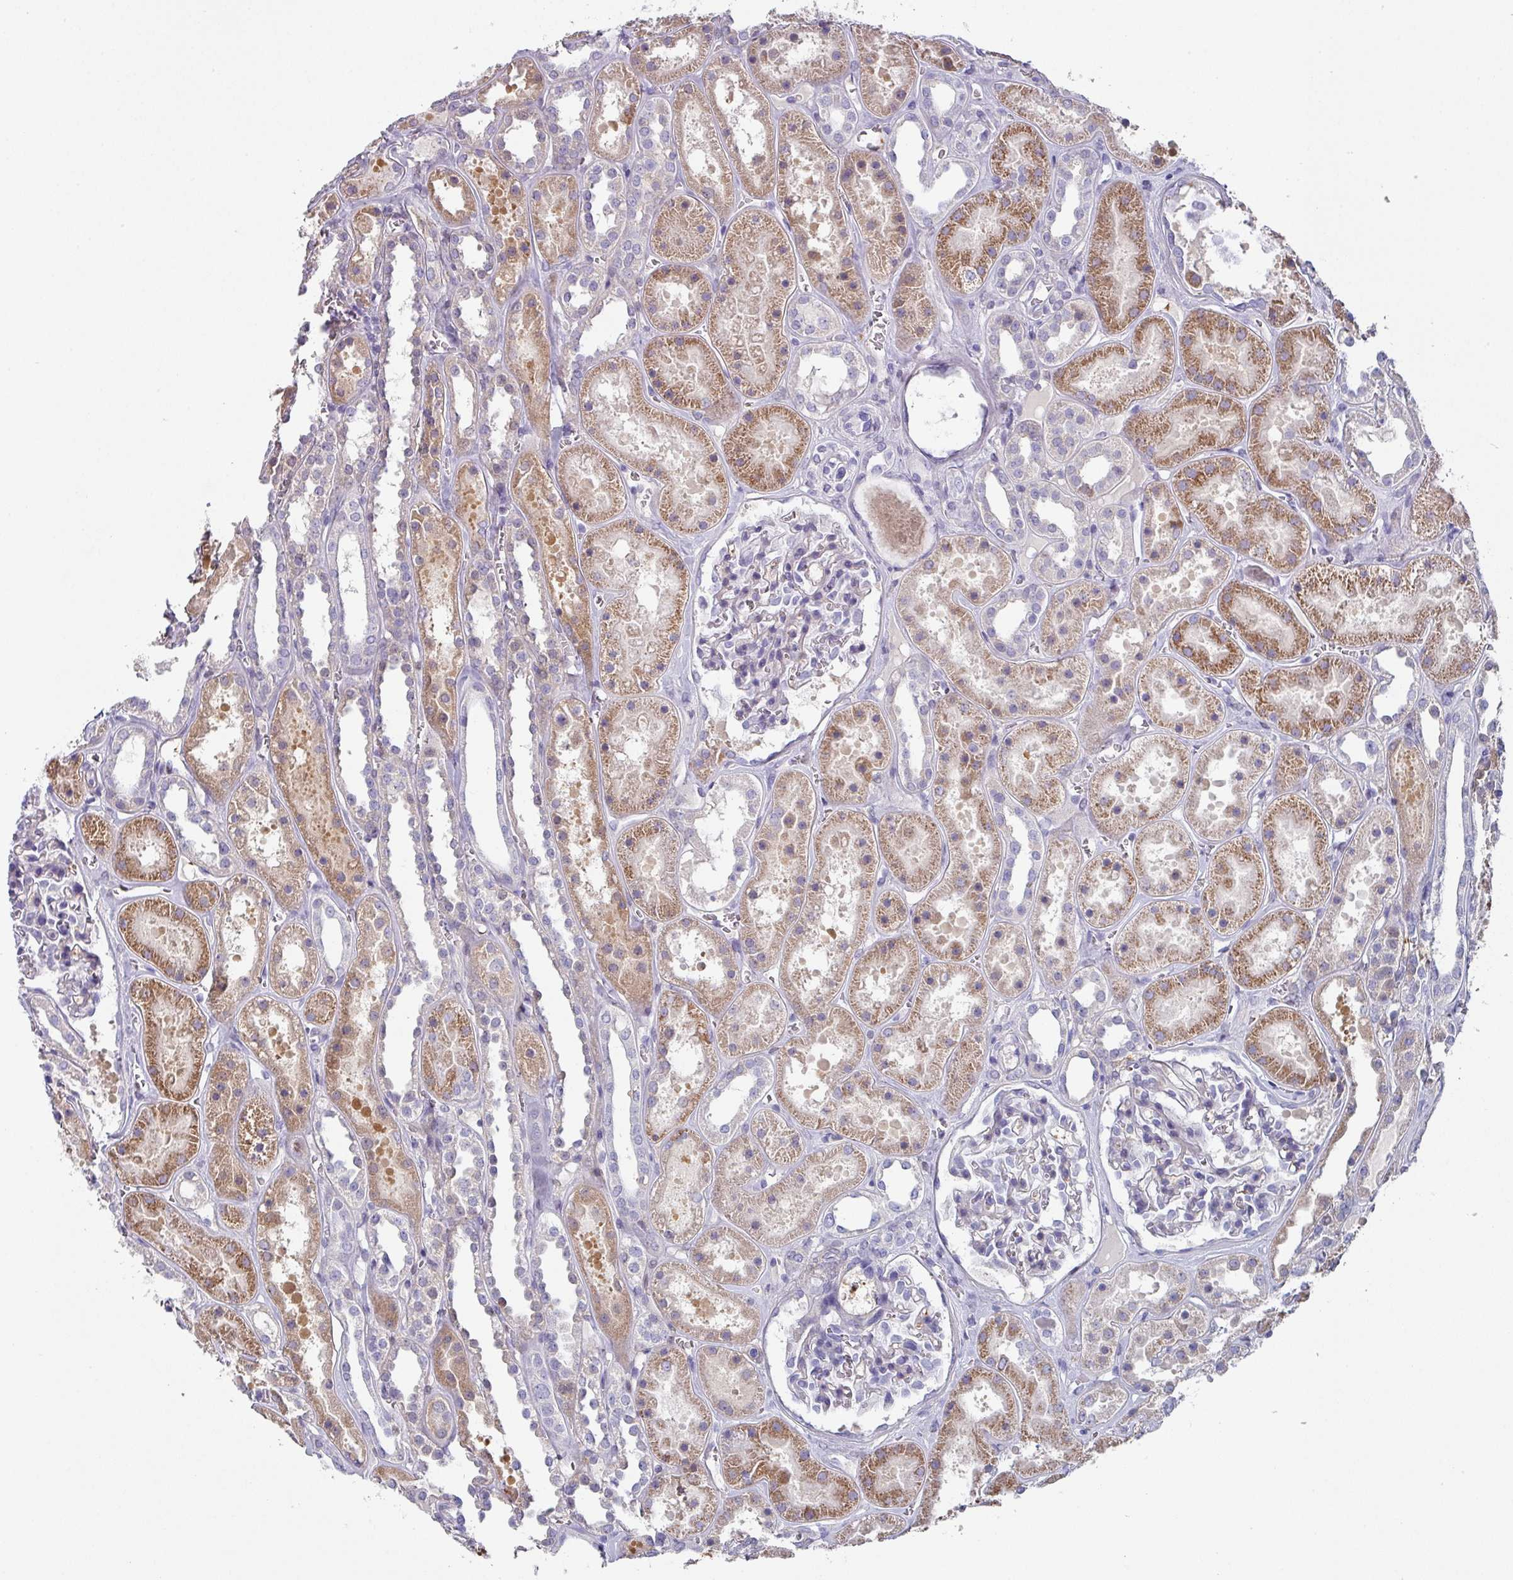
{"staining": {"intensity": "negative", "quantity": "none", "location": "none"}, "tissue": "kidney", "cell_type": "Cells in glomeruli", "image_type": "normal", "snomed": [{"axis": "morphology", "description": "Normal tissue, NOS"}, {"axis": "topography", "description": "Kidney"}], "caption": "High power microscopy histopathology image of an immunohistochemistry (IHC) histopathology image of normal kidney, revealing no significant positivity in cells in glomeruli.", "gene": "DEFB115", "patient": {"sex": "female", "age": 41}}